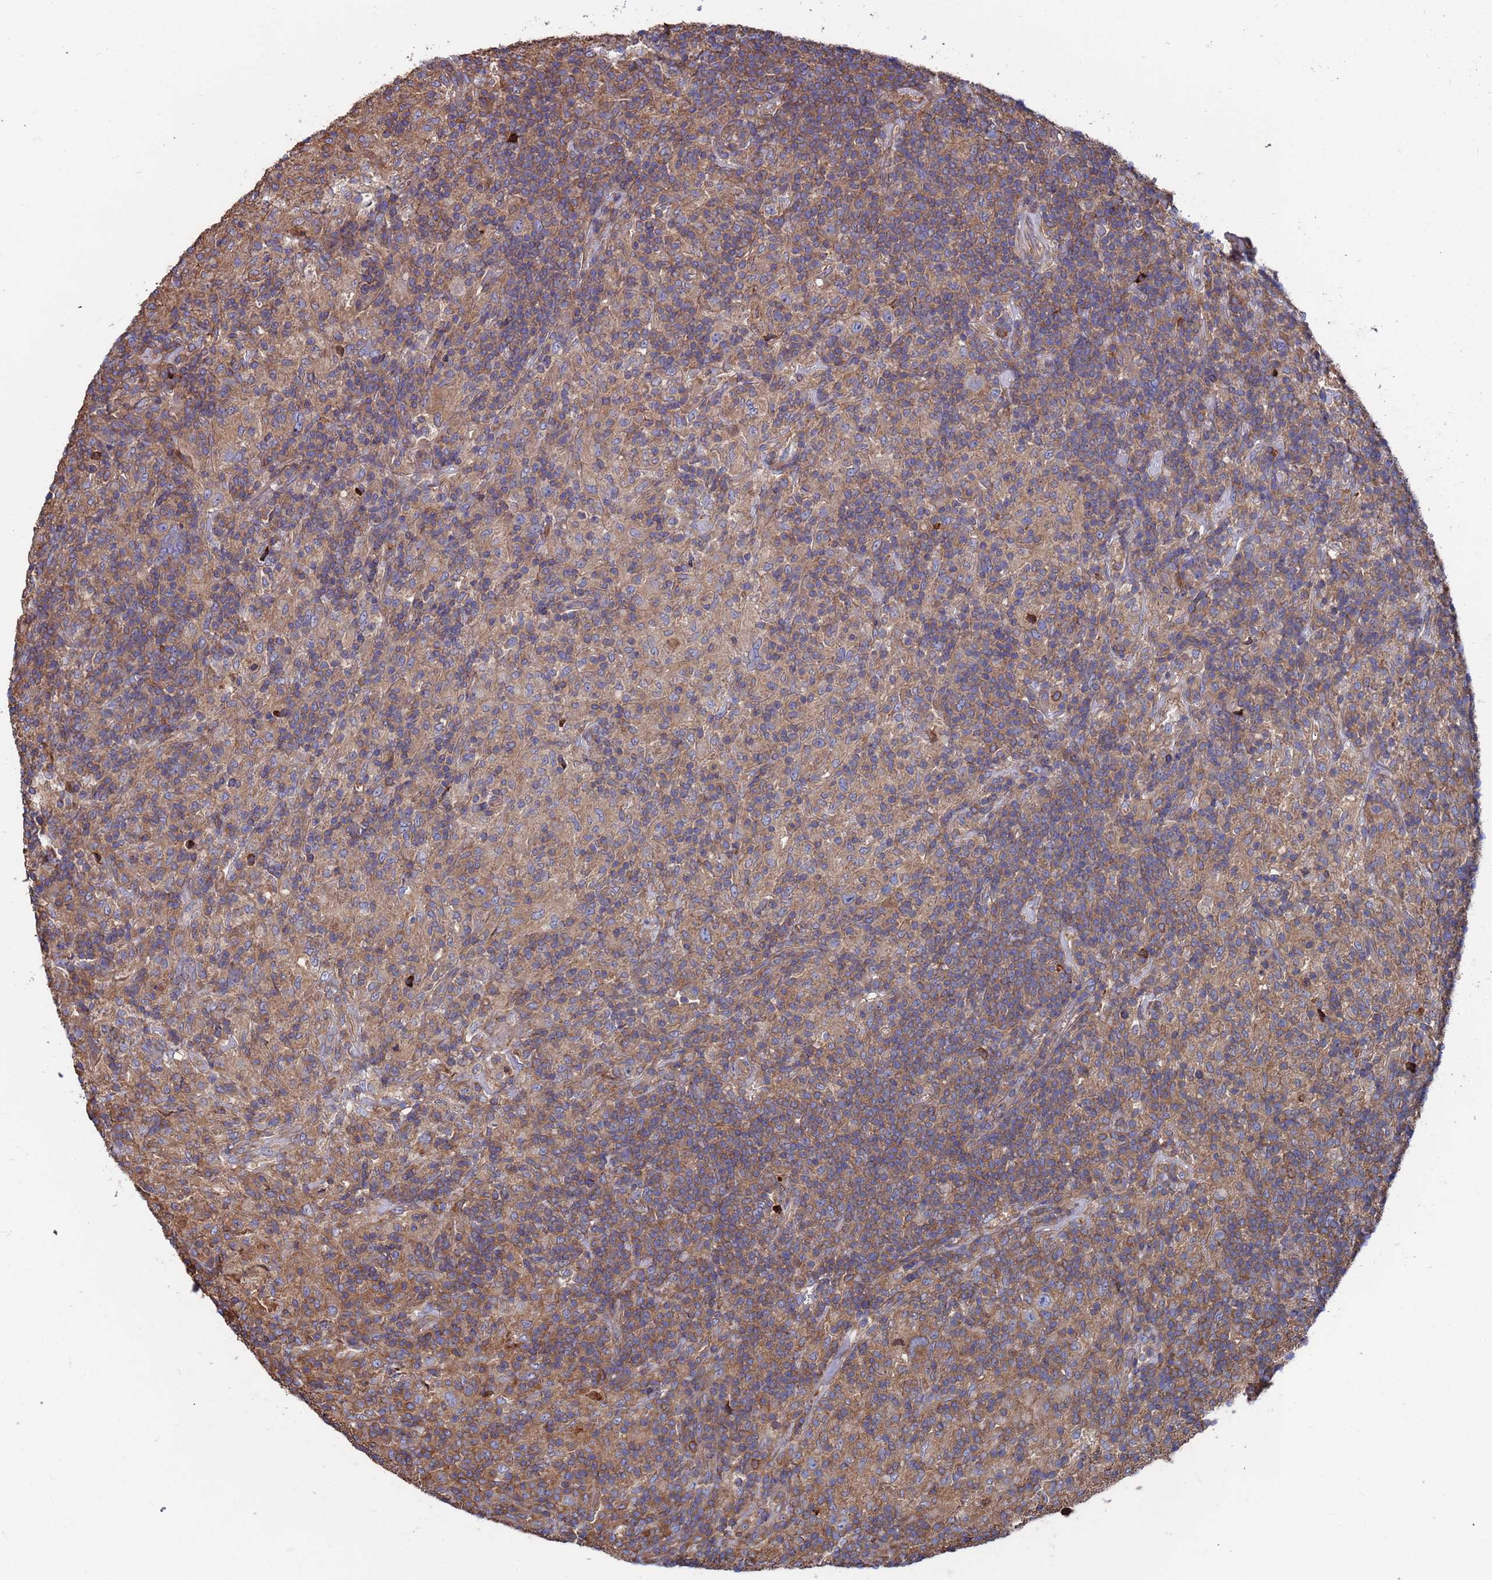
{"staining": {"intensity": "weak", "quantity": "<25%", "location": "cytoplasmic/membranous"}, "tissue": "lymphoma", "cell_type": "Tumor cells", "image_type": "cancer", "snomed": [{"axis": "morphology", "description": "Hodgkin's disease, NOS"}, {"axis": "topography", "description": "Lymph node"}], "caption": "Tumor cells show no significant staining in lymphoma.", "gene": "PYCR1", "patient": {"sex": "male", "age": 70}}